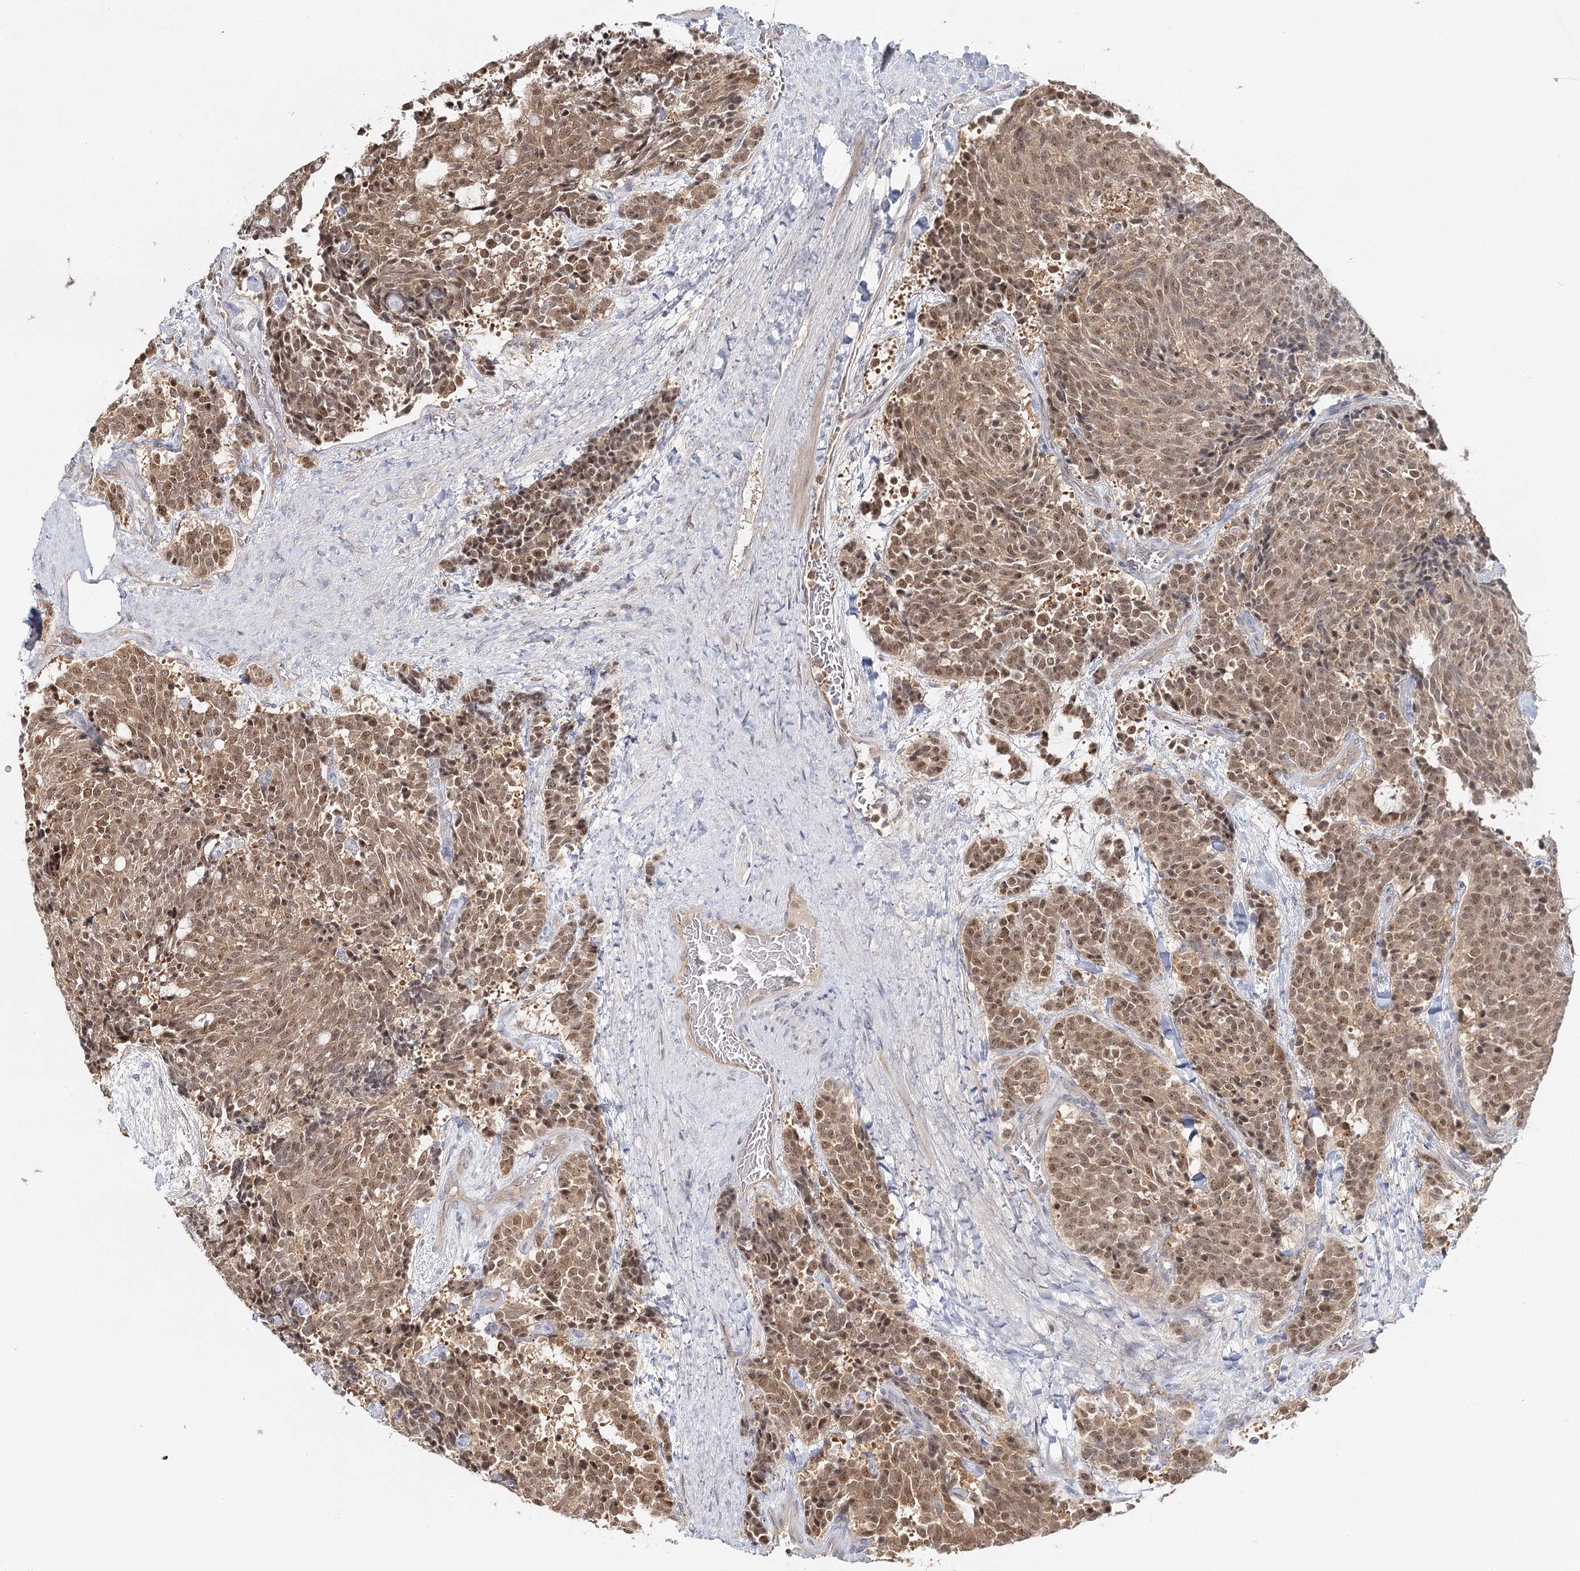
{"staining": {"intensity": "moderate", "quantity": ">75%", "location": "cytoplasmic/membranous,nuclear"}, "tissue": "carcinoid", "cell_type": "Tumor cells", "image_type": "cancer", "snomed": [{"axis": "morphology", "description": "Carcinoid, malignant, NOS"}, {"axis": "topography", "description": "Pancreas"}], "caption": "Immunohistochemical staining of malignant carcinoid displays medium levels of moderate cytoplasmic/membranous and nuclear protein expression in about >75% of tumor cells.", "gene": "FAM120B", "patient": {"sex": "female", "age": 54}}